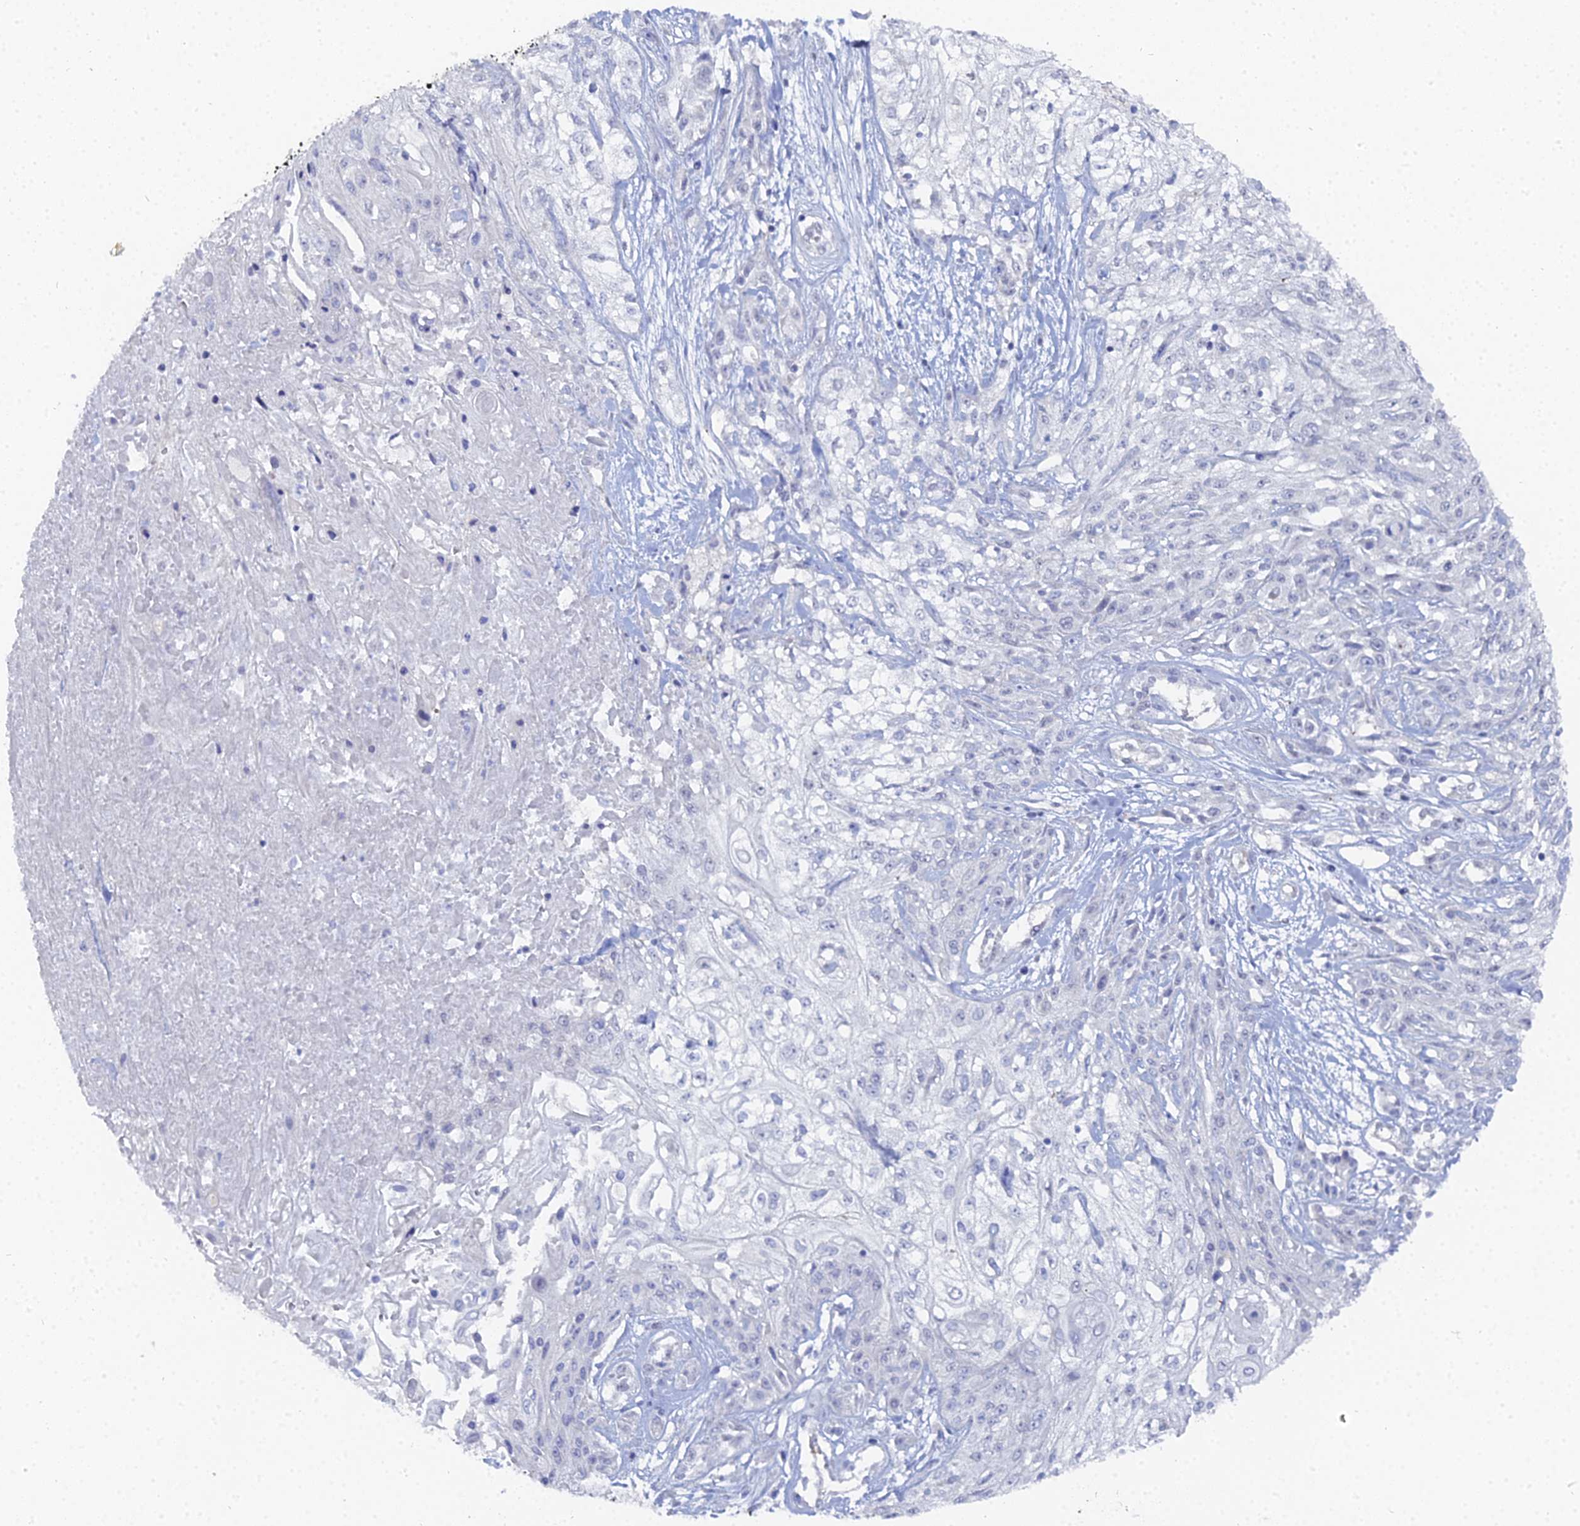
{"staining": {"intensity": "negative", "quantity": "none", "location": "none"}, "tissue": "skin cancer", "cell_type": "Tumor cells", "image_type": "cancer", "snomed": [{"axis": "morphology", "description": "Squamous cell carcinoma, NOS"}, {"axis": "morphology", "description": "Squamous cell carcinoma, metastatic, NOS"}, {"axis": "topography", "description": "Skin"}, {"axis": "topography", "description": "Lymph node"}], "caption": "DAB immunohistochemical staining of human skin cancer (squamous cell carcinoma) shows no significant staining in tumor cells.", "gene": "THAP4", "patient": {"sex": "male", "age": 75}}